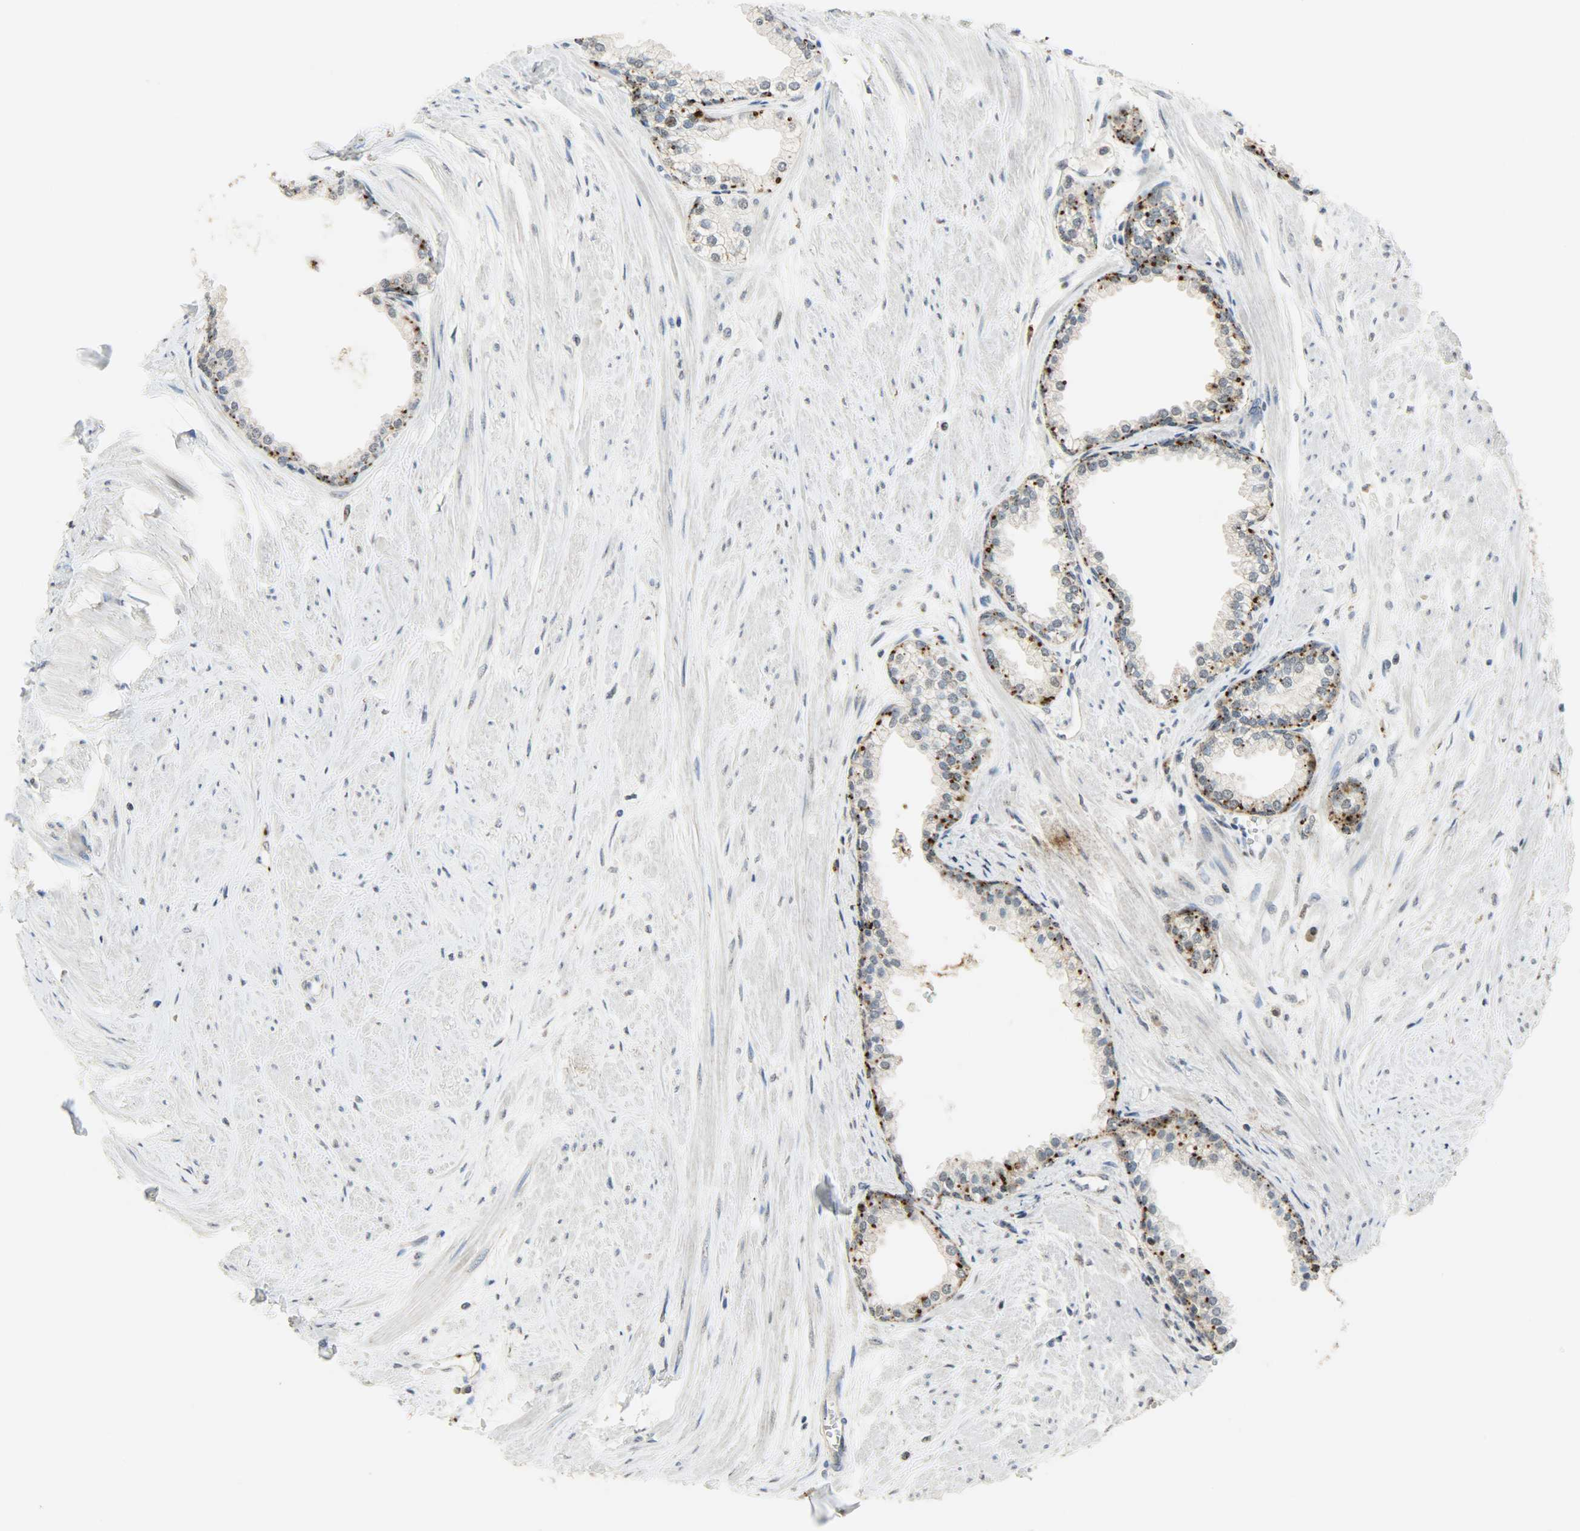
{"staining": {"intensity": "strong", "quantity": ">75%", "location": "cytoplasmic/membranous"}, "tissue": "prostate", "cell_type": "Glandular cells", "image_type": "normal", "snomed": [{"axis": "morphology", "description": "Normal tissue, NOS"}, {"axis": "topography", "description": "Prostate"}], "caption": "The photomicrograph exhibits staining of normal prostate, revealing strong cytoplasmic/membranous protein positivity (brown color) within glandular cells.", "gene": "GIT2", "patient": {"sex": "male", "age": 64}}